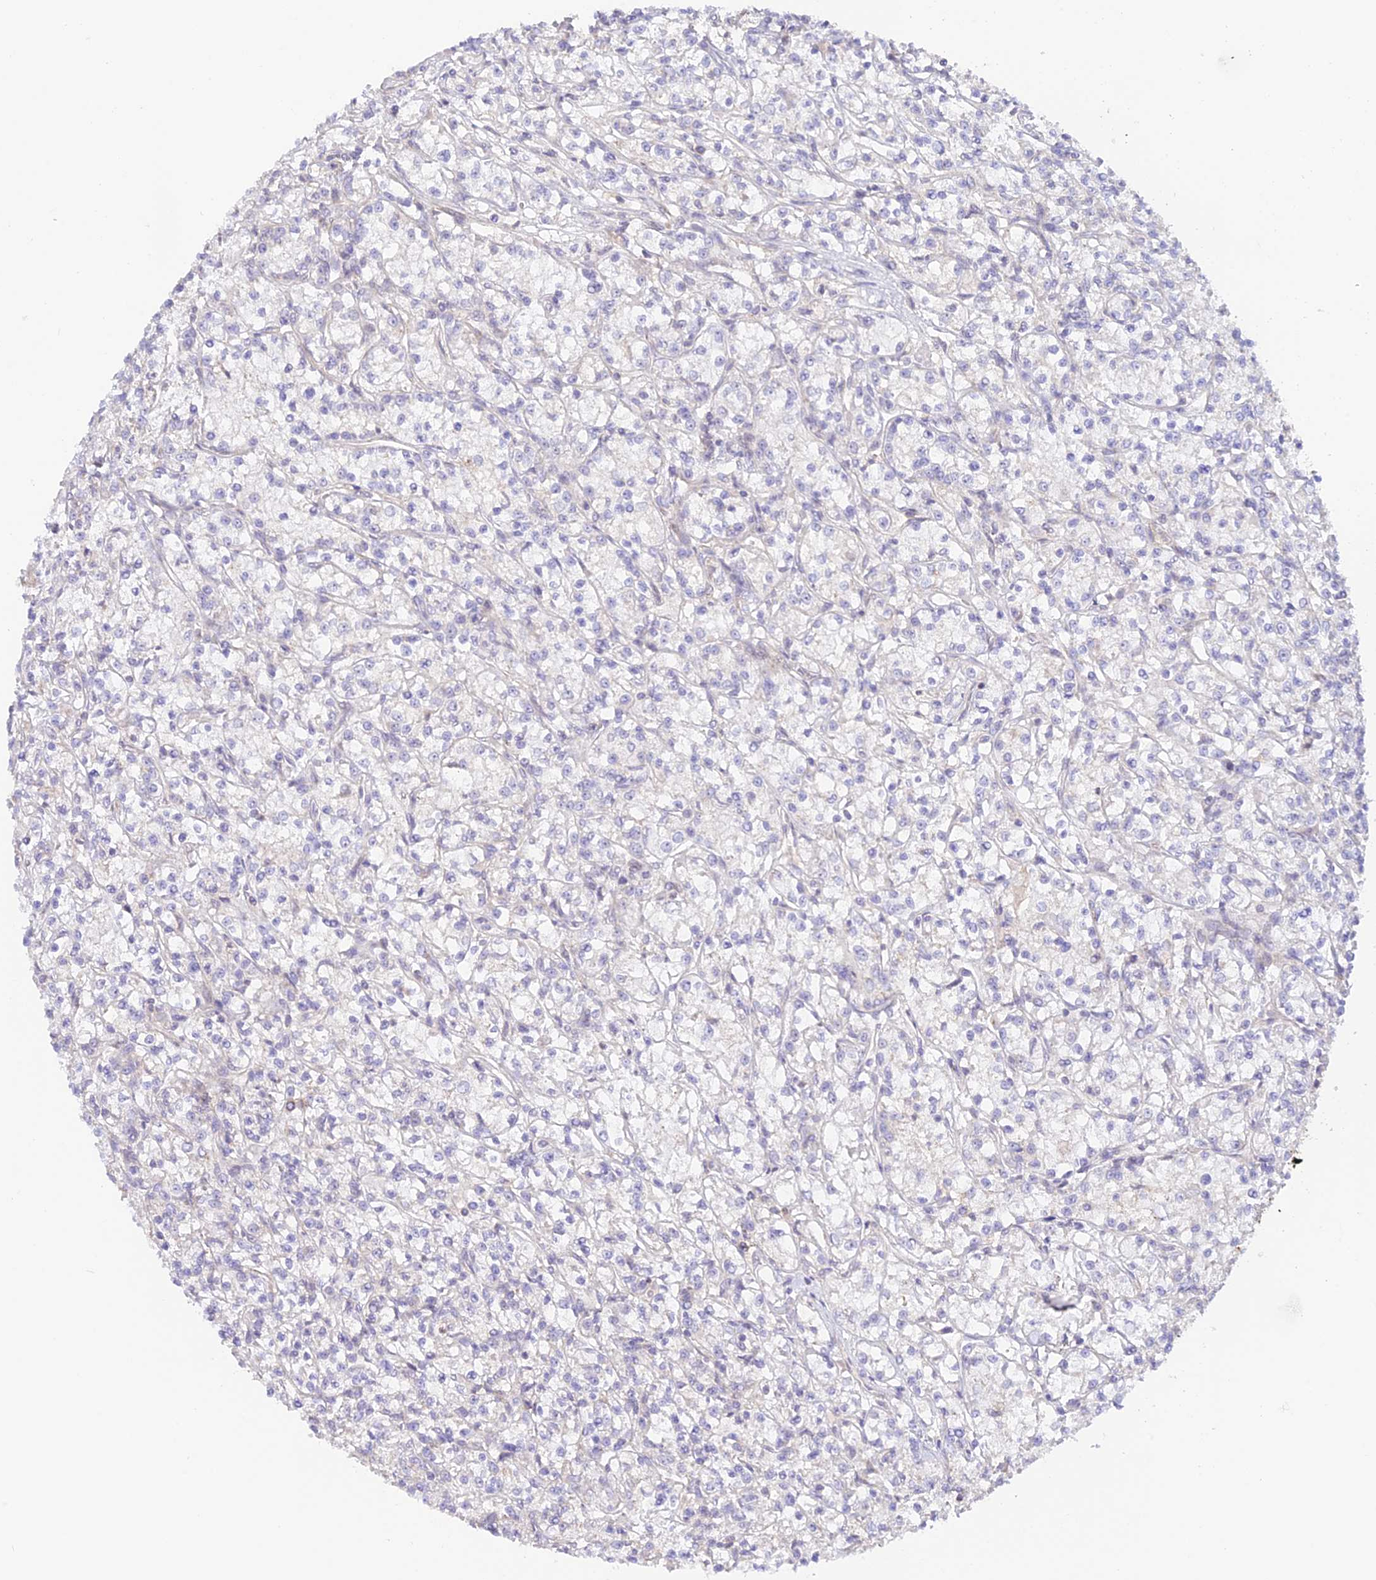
{"staining": {"intensity": "negative", "quantity": "none", "location": "none"}, "tissue": "renal cancer", "cell_type": "Tumor cells", "image_type": "cancer", "snomed": [{"axis": "morphology", "description": "Adenocarcinoma, NOS"}, {"axis": "topography", "description": "Kidney"}], "caption": "Human renal adenocarcinoma stained for a protein using immunohistochemistry (IHC) displays no expression in tumor cells.", "gene": "CAMSAP3", "patient": {"sex": "female", "age": 59}}